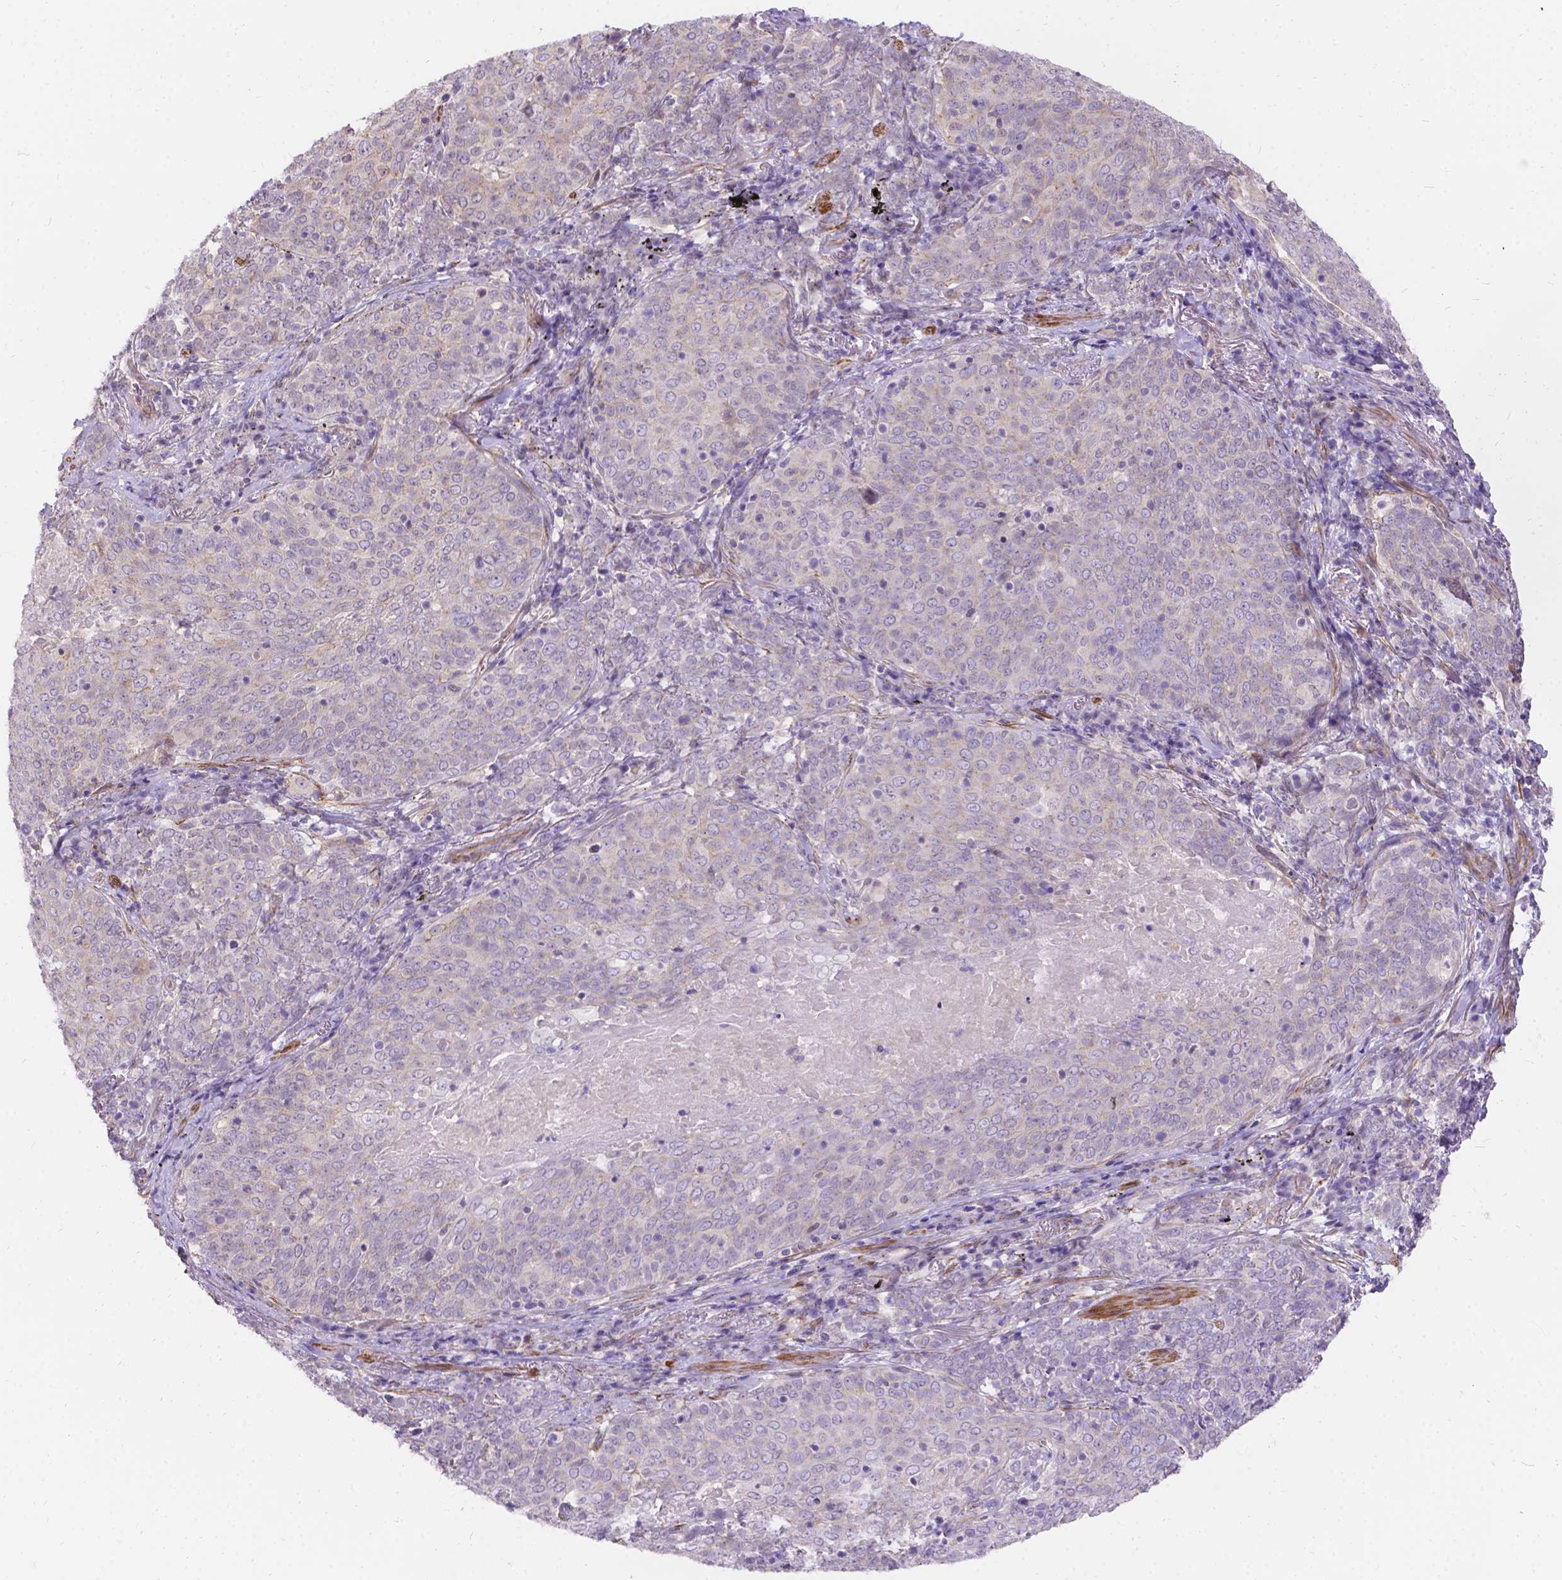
{"staining": {"intensity": "negative", "quantity": "none", "location": "none"}, "tissue": "lung cancer", "cell_type": "Tumor cells", "image_type": "cancer", "snomed": [{"axis": "morphology", "description": "Squamous cell carcinoma, NOS"}, {"axis": "topography", "description": "Lung"}], "caption": "Tumor cells show no significant protein positivity in squamous cell carcinoma (lung).", "gene": "PALS1", "patient": {"sex": "male", "age": 82}}